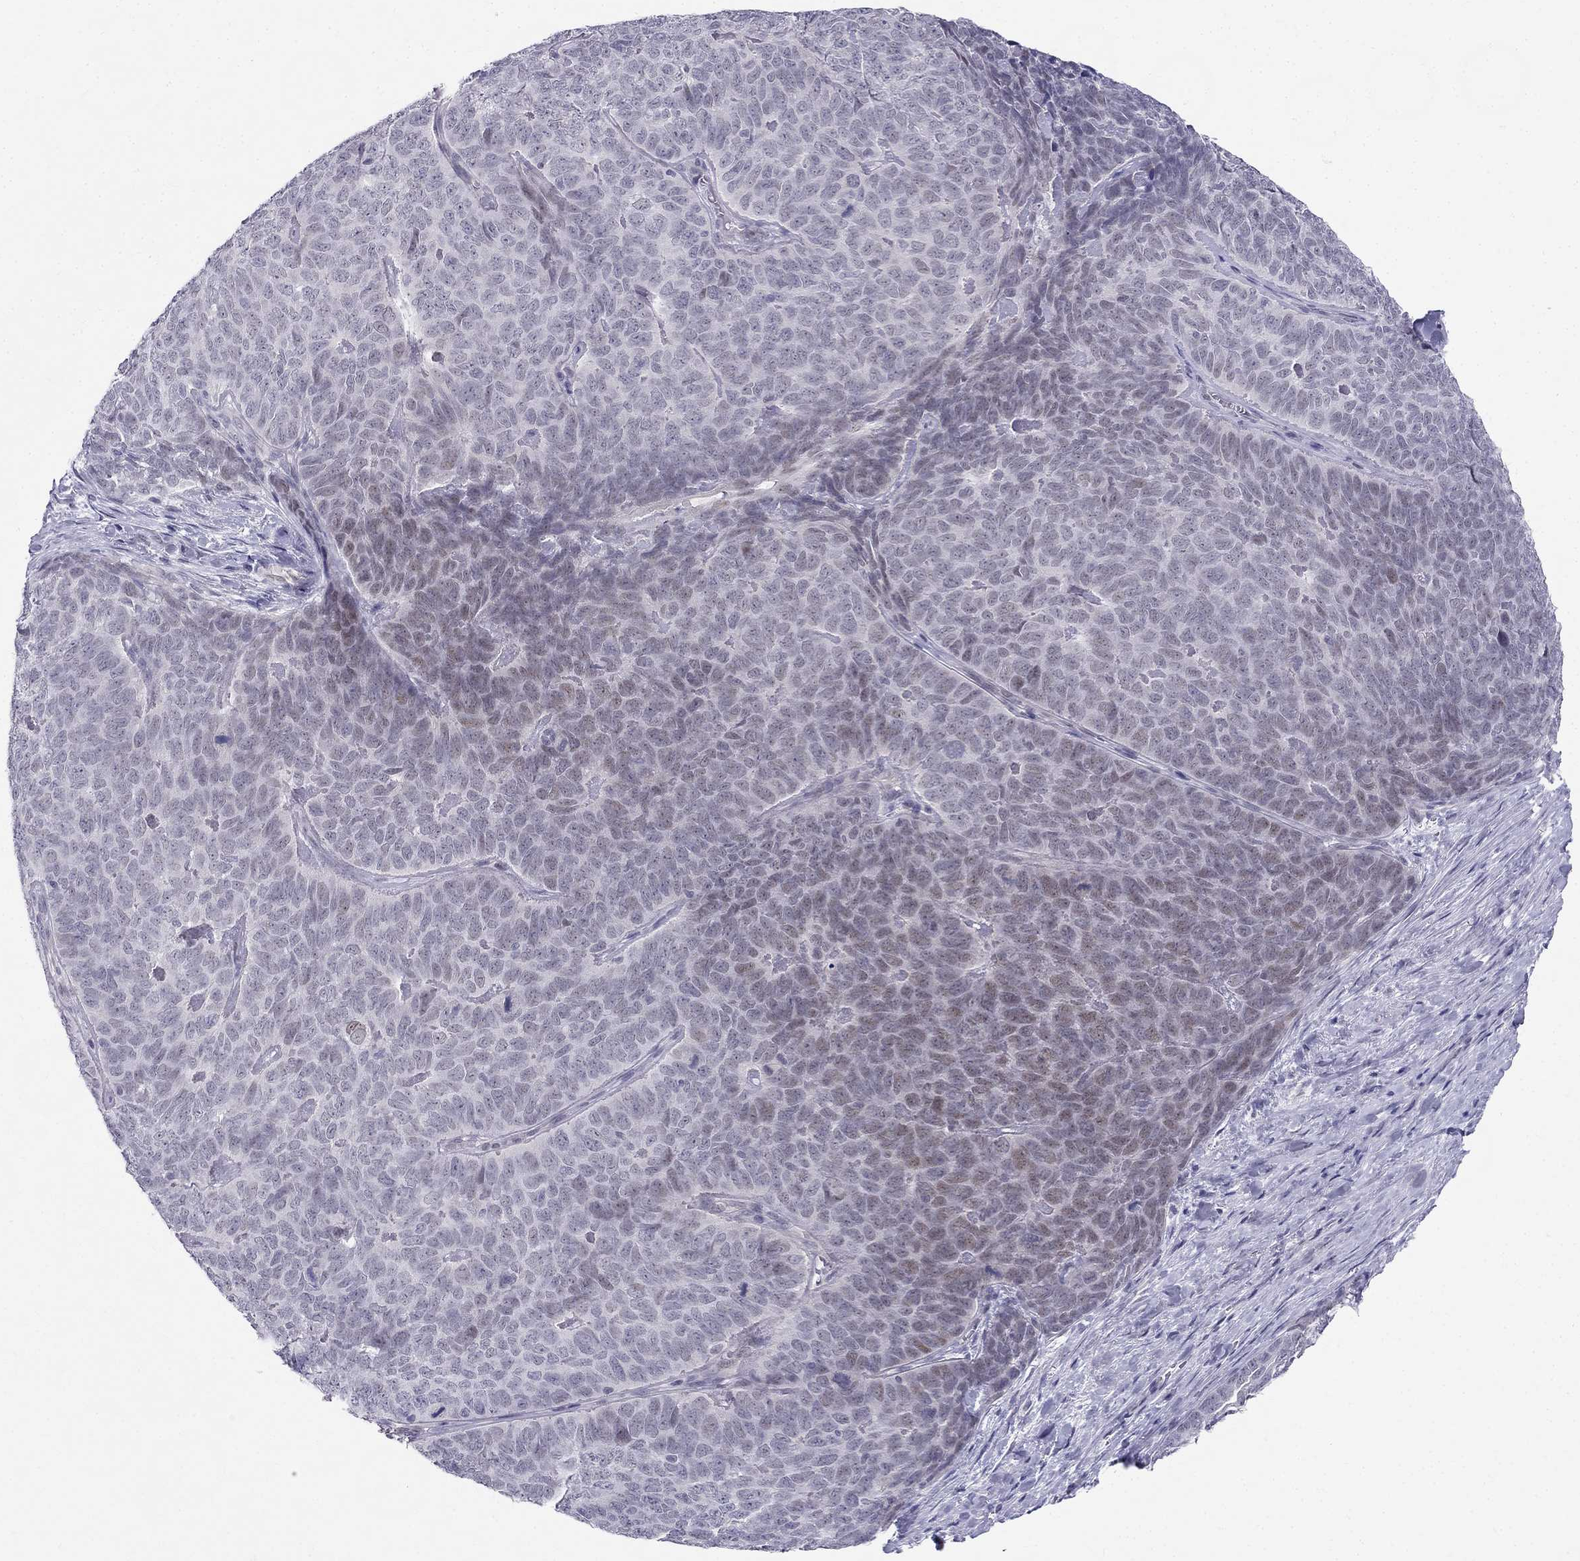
{"staining": {"intensity": "weak", "quantity": "<25%", "location": "cytoplasmic/membranous"}, "tissue": "skin cancer", "cell_type": "Tumor cells", "image_type": "cancer", "snomed": [{"axis": "morphology", "description": "Squamous cell carcinoma, NOS"}, {"axis": "topography", "description": "Skin"}, {"axis": "topography", "description": "Anal"}], "caption": "Immunohistochemistry (IHC) image of human skin squamous cell carcinoma stained for a protein (brown), which displays no staining in tumor cells.", "gene": "BAG5", "patient": {"sex": "female", "age": 51}}